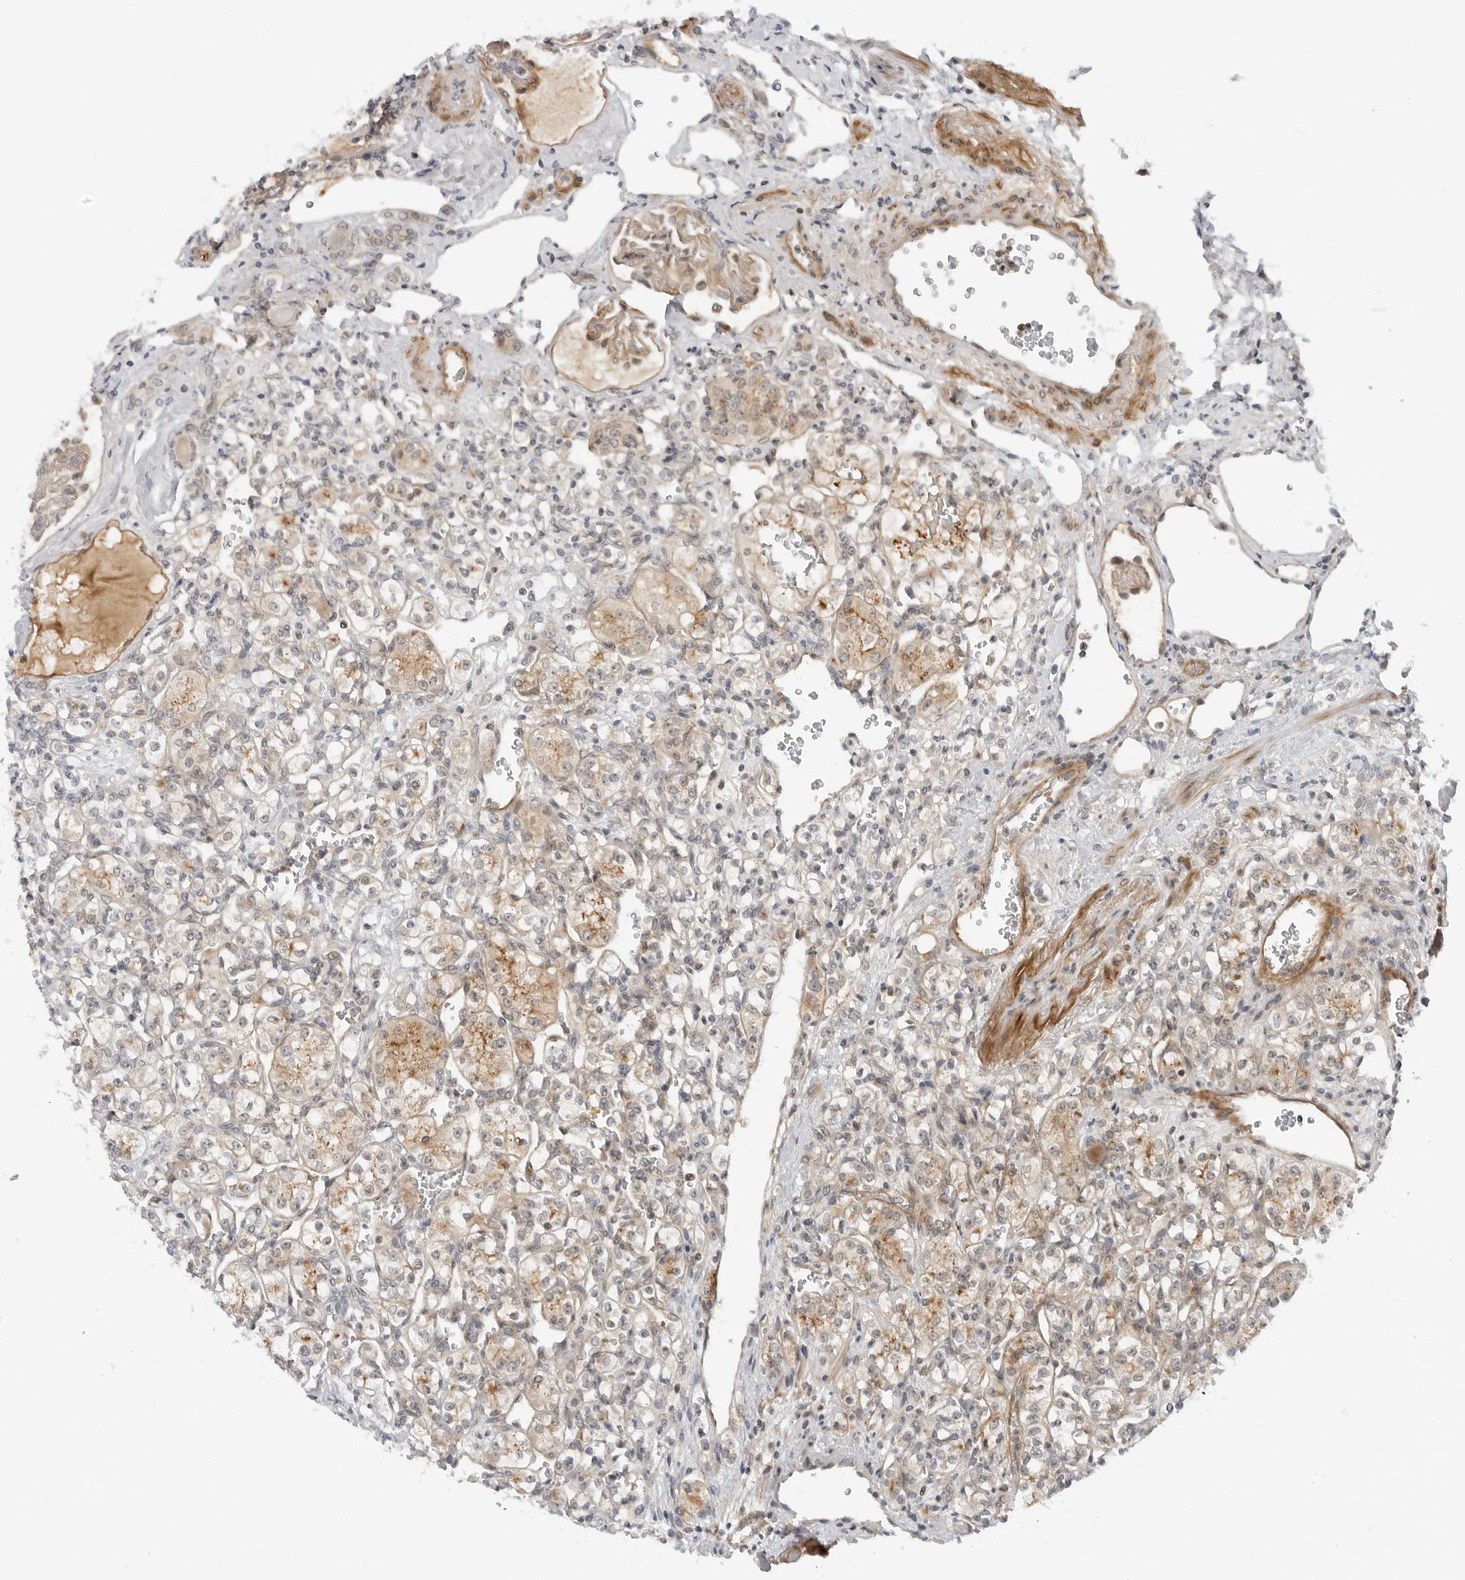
{"staining": {"intensity": "moderate", "quantity": "<25%", "location": "cytoplasmic/membranous"}, "tissue": "renal cancer", "cell_type": "Tumor cells", "image_type": "cancer", "snomed": [{"axis": "morphology", "description": "Adenocarcinoma, NOS"}, {"axis": "topography", "description": "Kidney"}], "caption": "Immunohistochemistry (DAB (3,3'-diaminobenzidine)) staining of renal adenocarcinoma shows moderate cytoplasmic/membranous protein staining in approximately <25% of tumor cells.", "gene": "SUGCT", "patient": {"sex": "male", "age": 77}}